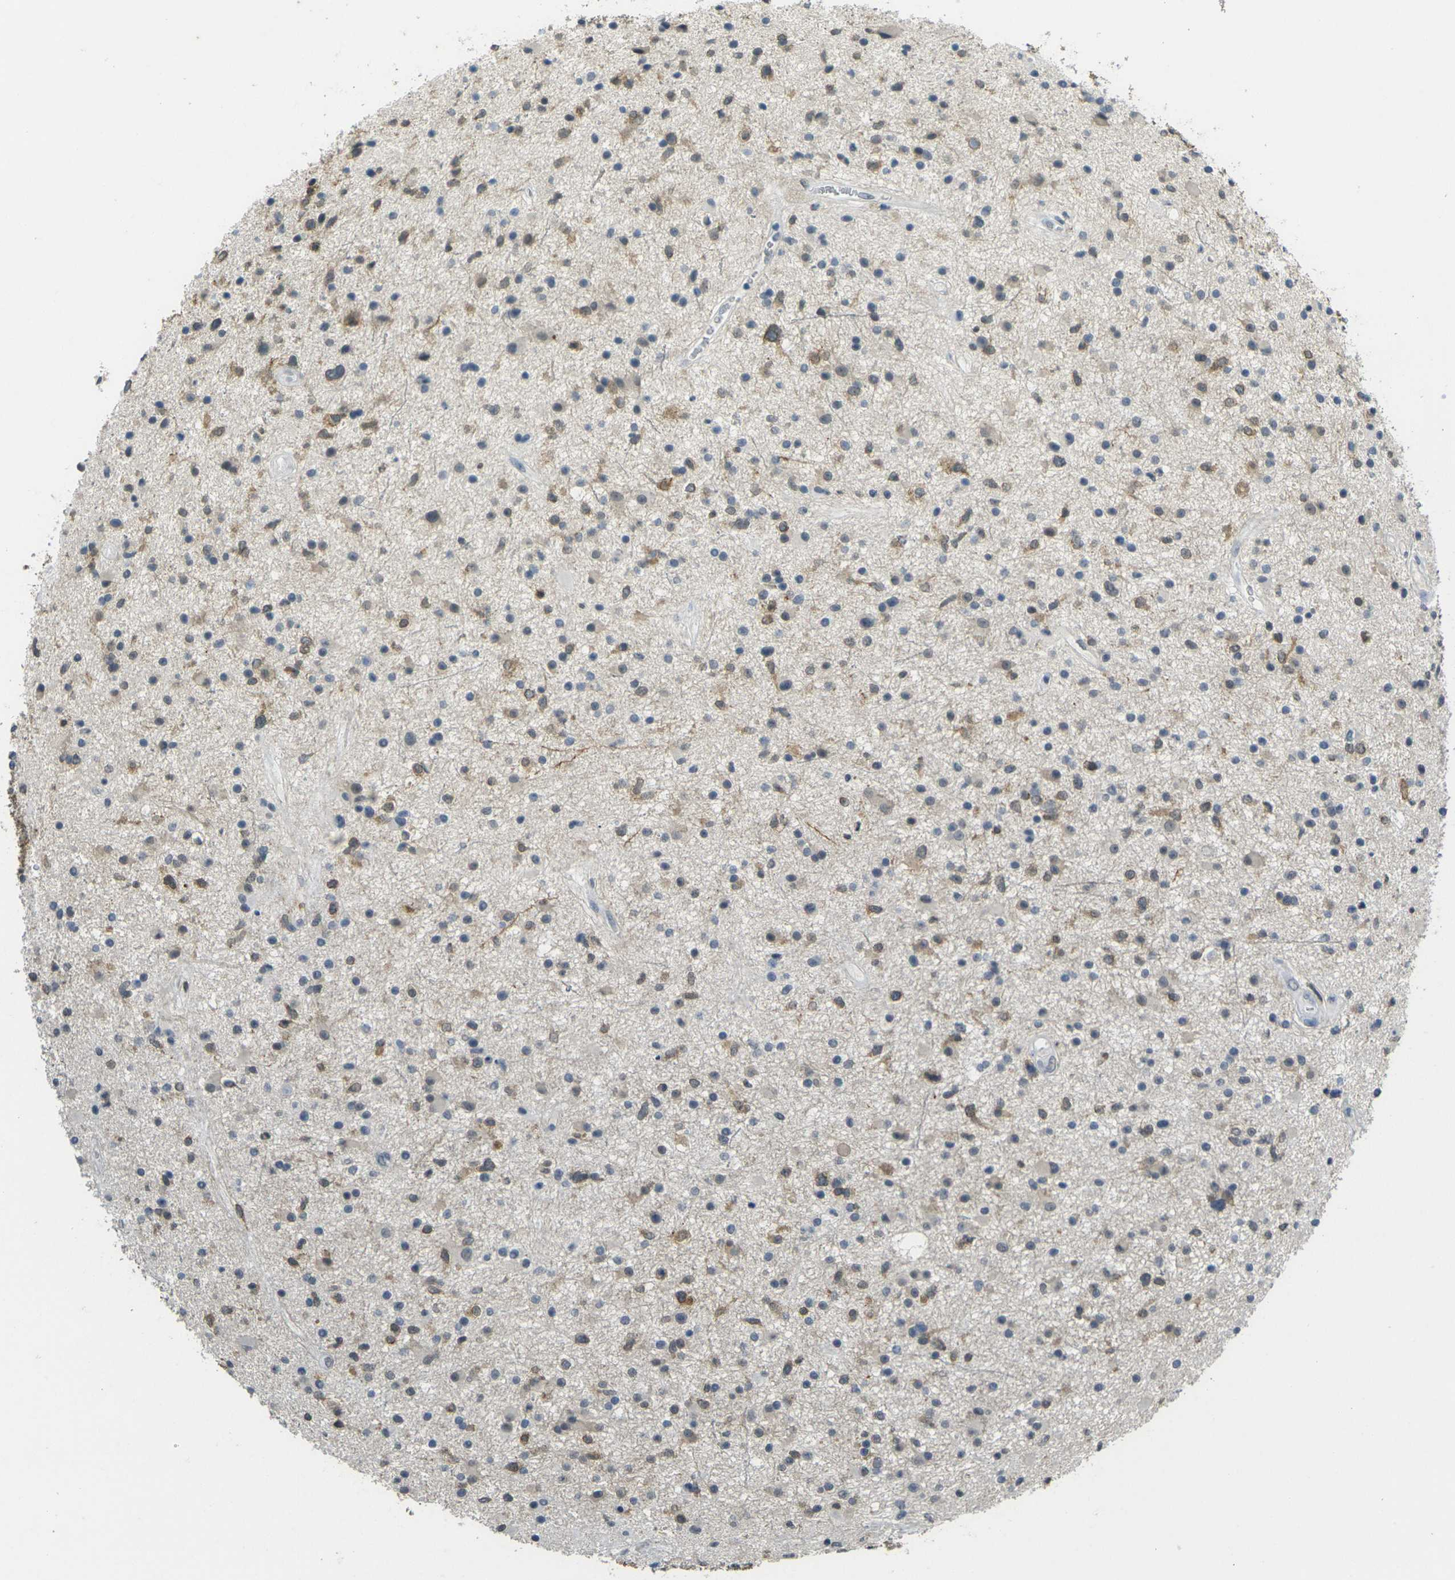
{"staining": {"intensity": "weak", "quantity": "25%-75%", "location": "cytoplasmic/membranous"}, "tissue": "glioma", "cell_type": "Tumor cells", "image_type": "cancer", "snomed": [{"axis": "morphology", "description": "Glioma, malignant, High grade"}, {"axis": "topography", "description": "Brain"}], "caption": "Malignant glioma (high-grade) was stained to show a protein in brown. There is low levels of weak cytoplasmic/membranous positivity in approximately 25%-75% of tumor cells. (IHC, brightfield microscopy, high magnification).", "gene": "SPTBN2", "patient": {"sex": "male", "age": 33}}